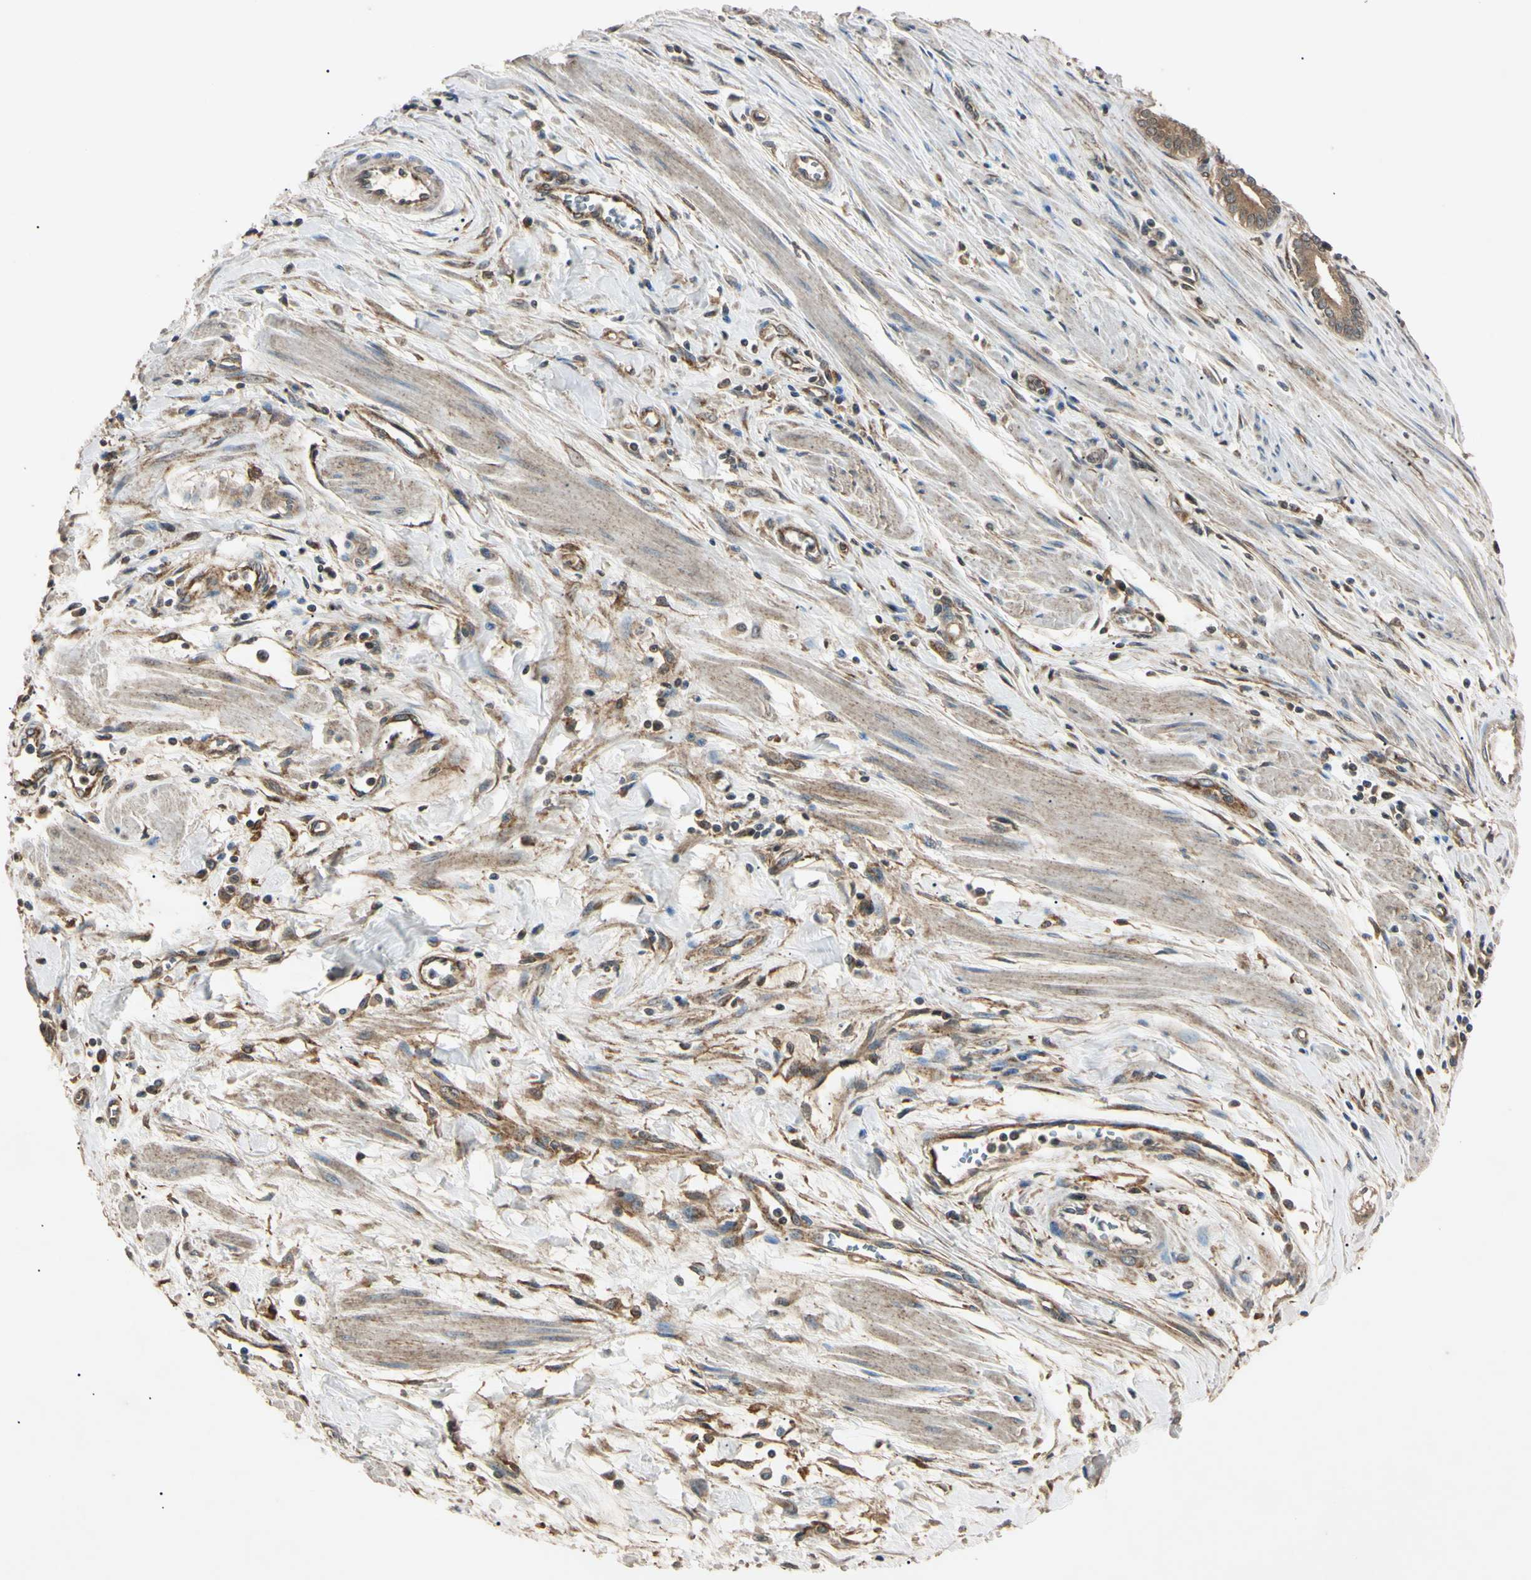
{"staining": {"intensity": "moderate", "quantity": "25%-75%", "location": "cytoplasmic/membranous"}, "tissue": "pancreatic cancer", "cell_type": "Tumor cells", "image_type": "cancer", "snomed": [{"axis": "morphology", "description": "Normal tissue, NOS"}, {"axis": "topography", "description": "Lymph node"}], "caption": "Immunohistochemistry (DAB (3,3'-diaminobenzidine)) staining of pancreatic cancer exhibits moderate cytoplasmic/membranous protein positivity in about 25%-75% of tumor cells. Nuclei are stained in blue.", "gene": "EPN1", "patient": {"sex": "male", "age": 50}}